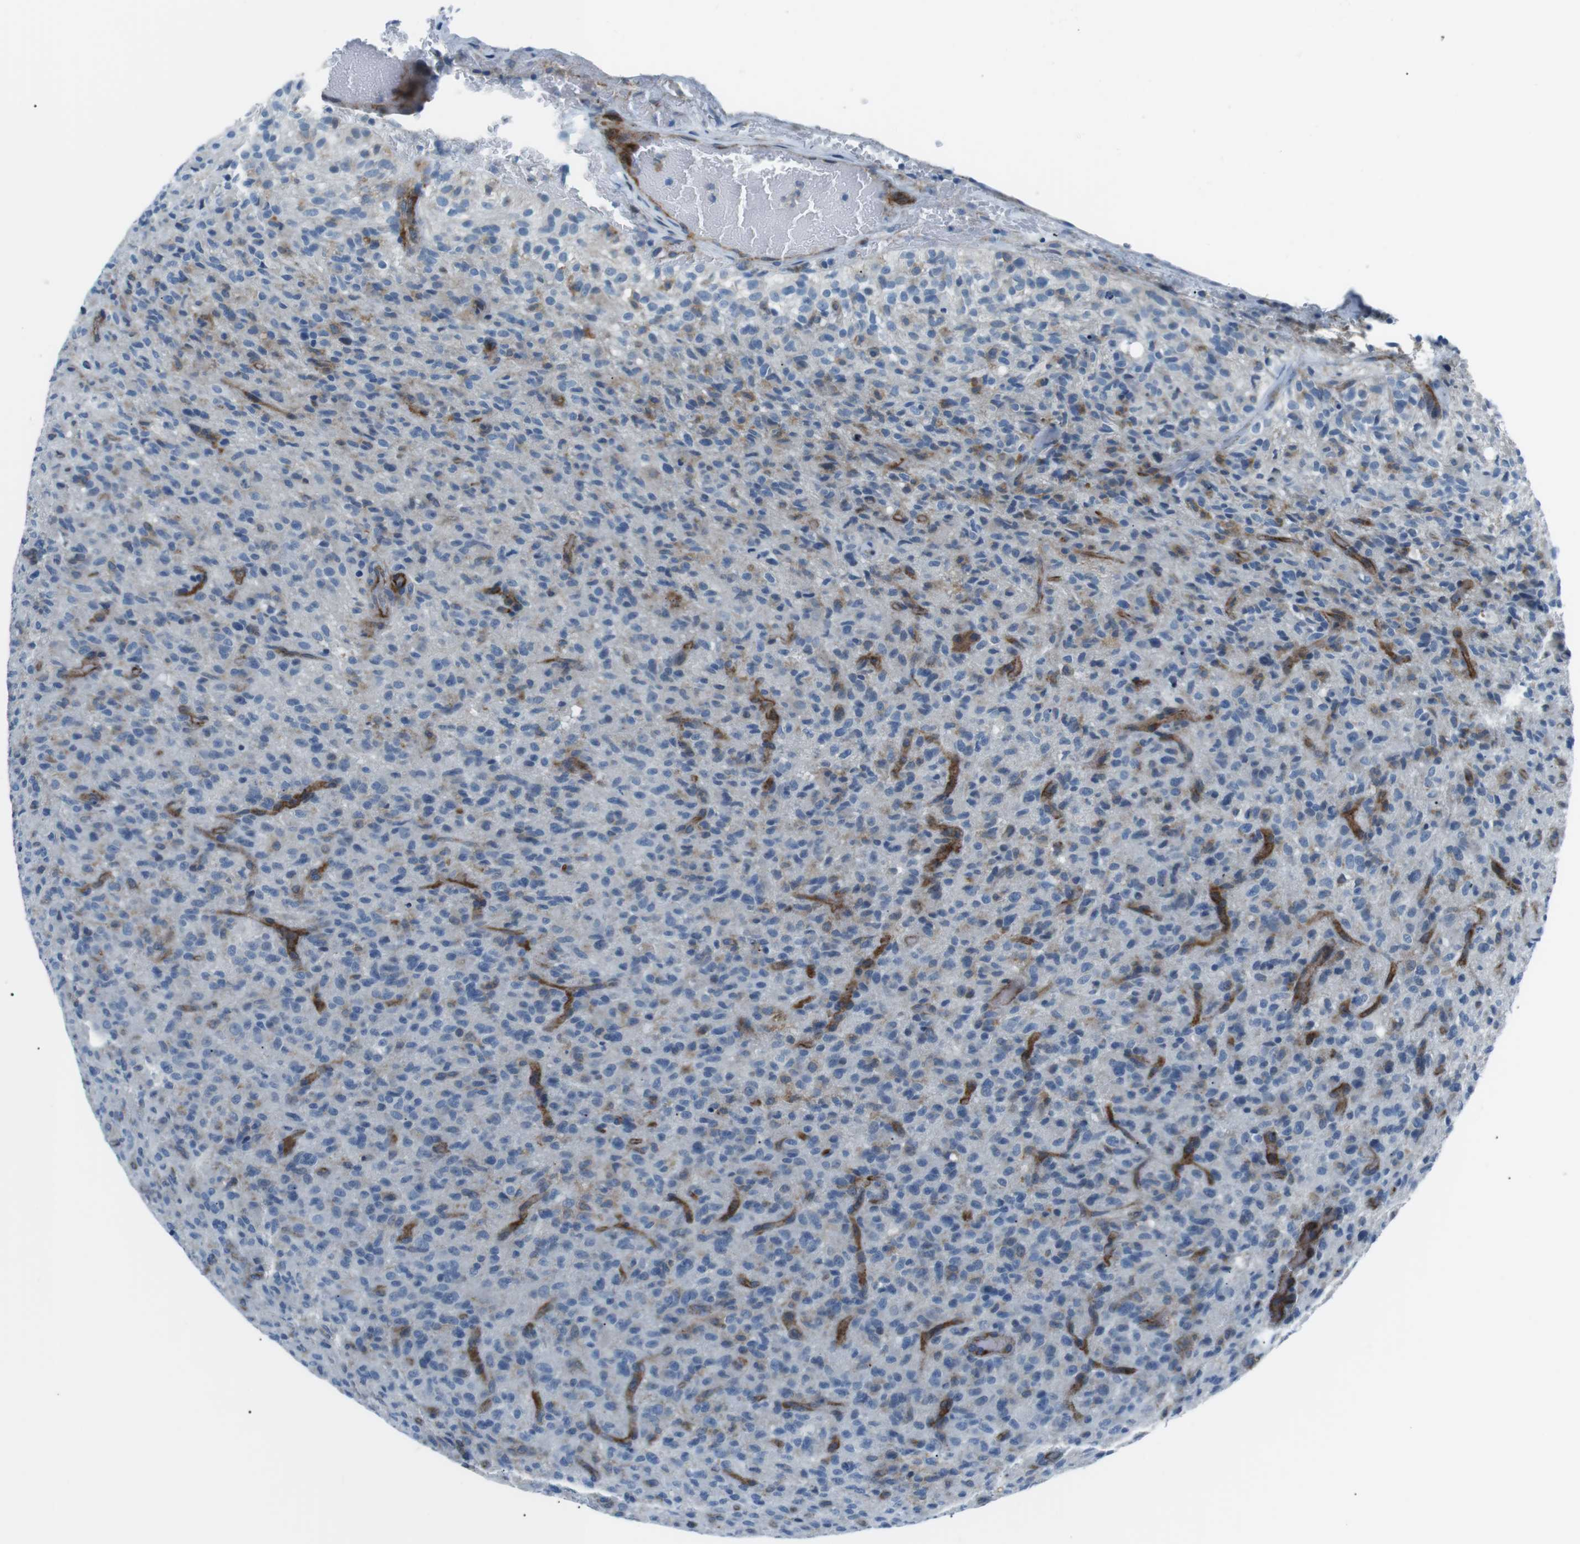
{"staining": {"intensity": "moderate", "quantity": "<25%", "location": "cytoplasmic/membranous"}, "tissue": "glioma", "cell_type": "Tumor cells", "image_type": "cancer", "snomed": [{"axis": "morphology", "description": "Glioma, malignant, High grade"}, {"axis": "topography", "description": "Brain"}], "caption": "Protein expression analysis of glioma demonstrates moderate cytoplasmic/membranous positivity in about <25% of tumor cells.", "gene": "CSF2RA", "patient": {"sex": "male", "age": 71}}